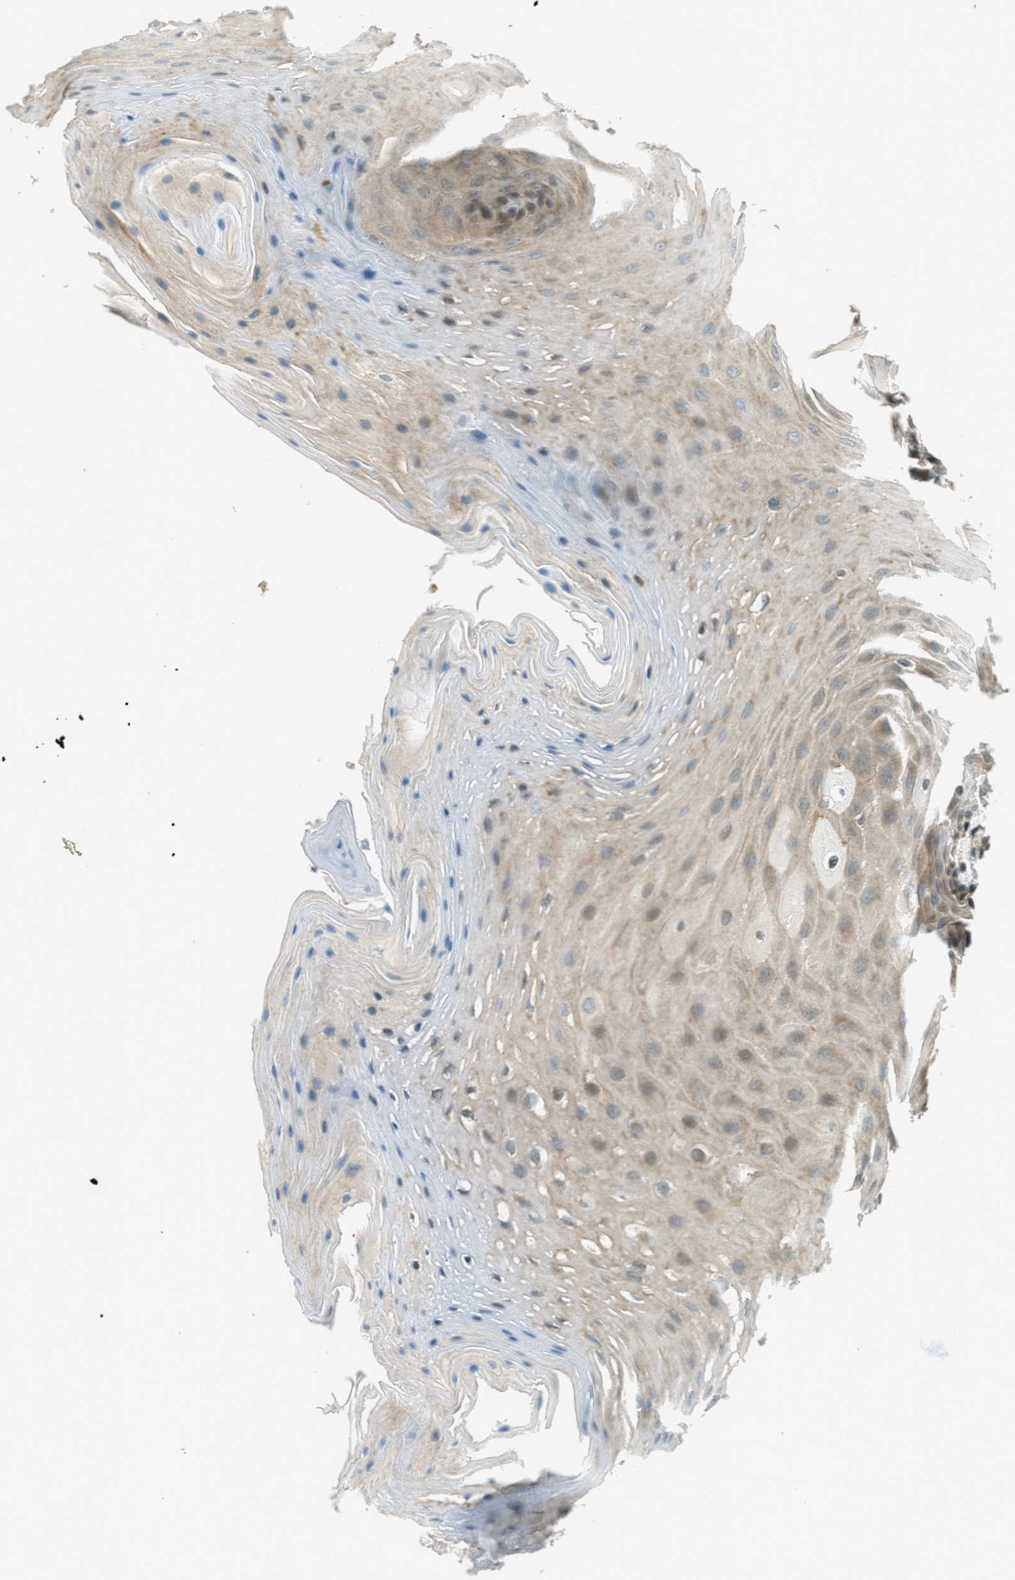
{"staining": {"intensity": "moderate", "quantity": "25%-75%", "location": "cytoplasmic/membranous"}, "tissue": "oral mucosa", "cell_type": "Squamous epithelial cells", "image_type": "normal", "snomed": [{"axis": "morphology", "description": "Normal tissue, NOS"}, {"axis": "morphology", "description": "Squamous cell carcinoma, NOS"}, {"axis": "topography", "description": "Oral tissue"}, {"axis": "topography", "description": "Head-Neck"}], "caption": "Oral mucosa stained with DAB IHC exhibits medium levels of moderate cytoplasmic/membranous positivity in about 25%-75% of squamous epithelial cells. The protein is shown in brown color, while the nuclei are stained blue.", "gene": "PTPN23", "patient": {"sex": "male", "age": 71}}